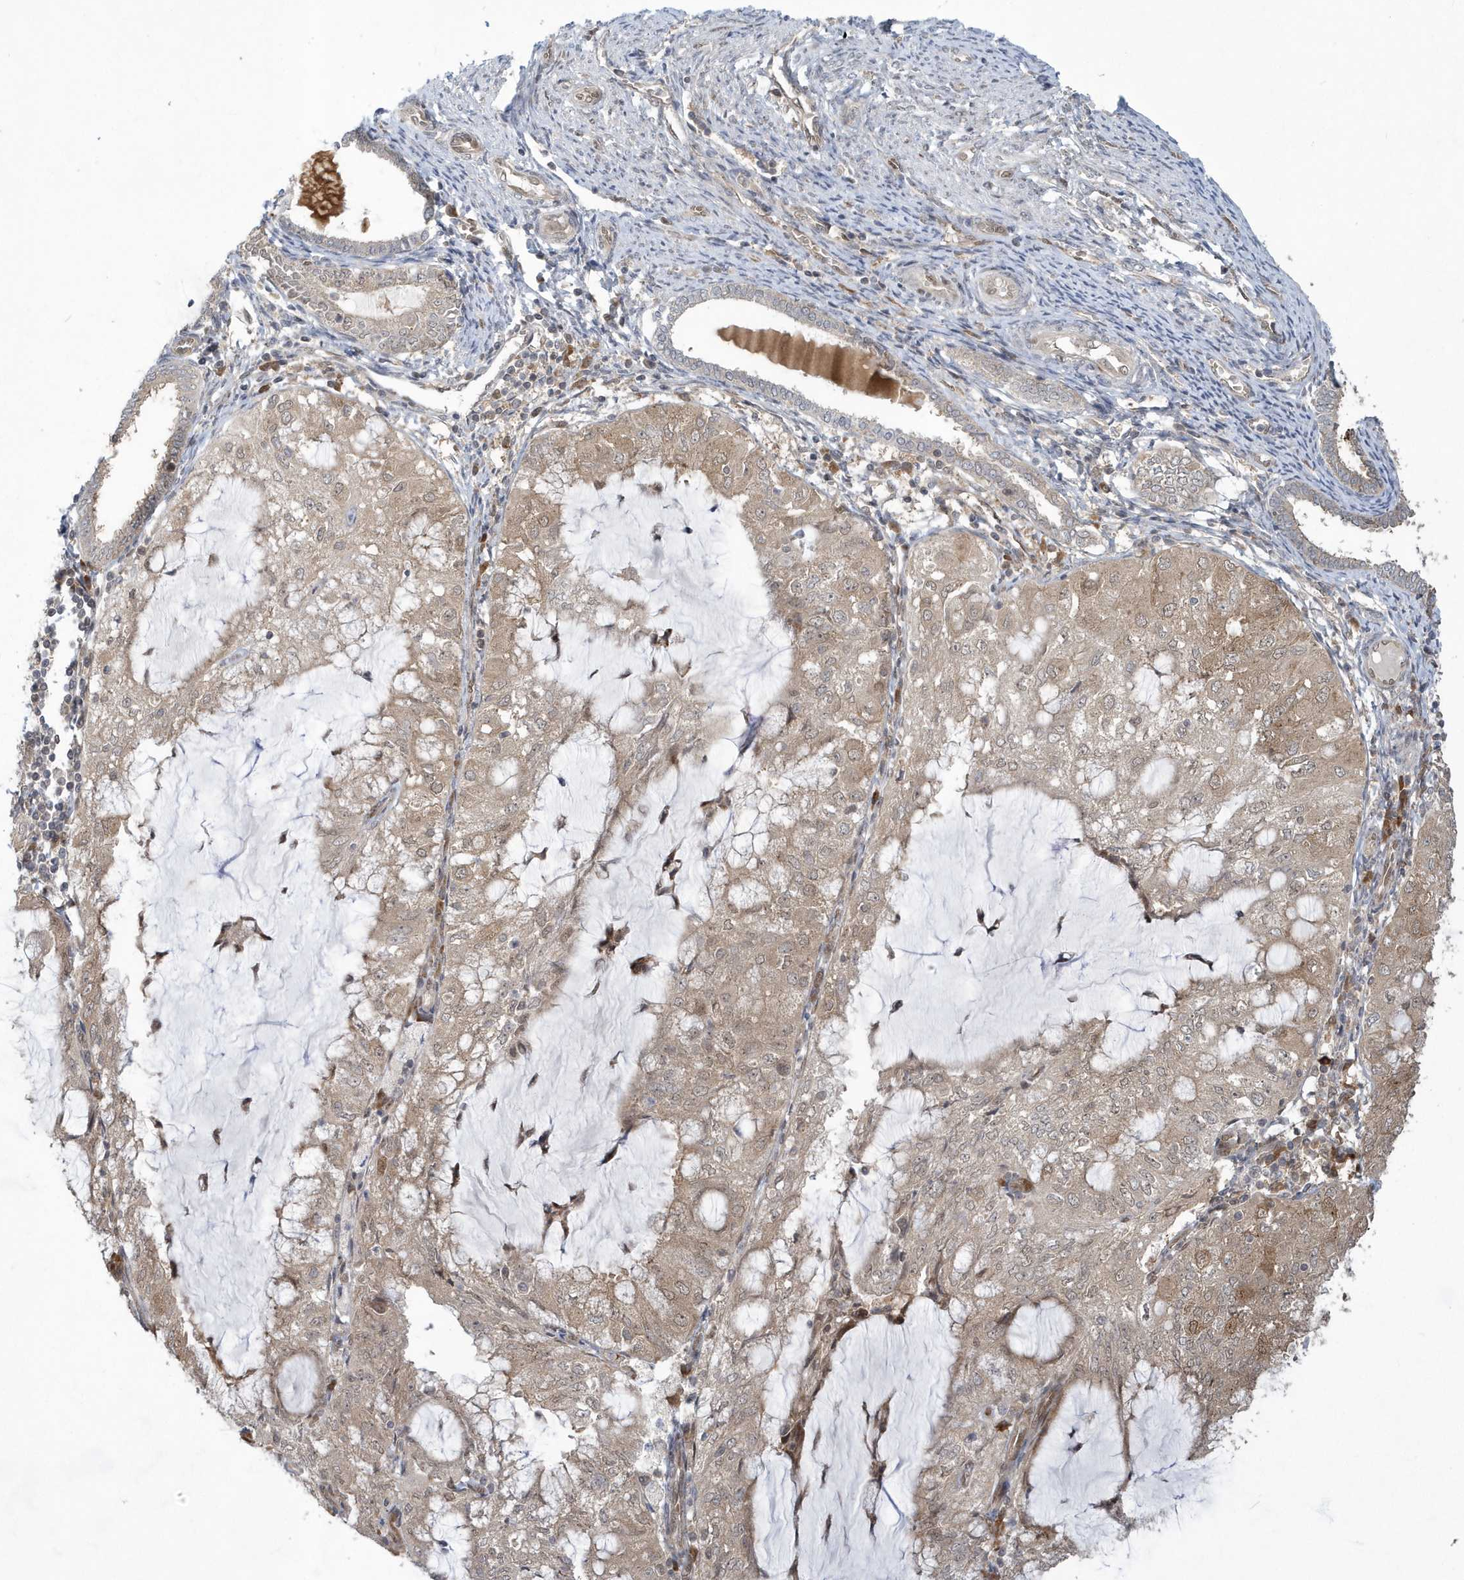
{"staining": {"intensity": "weak", "quantity": "25%-75%", "location": "cytoplasmic/membranous"}, "tissue": "endometrial cancer", "cell_type": "Tumor cells", "image_type": "cancer", "snomed": [{"axis": "morphology", "description": "Adenocarcinoma, NOS"}, {"axis": "topography", "description": "Endometrium"}], "caption": "Brown immunohistochemical staining in endometrial cancer displays weak cytoplasmic/membranous expression in about 25%-75% of tumor cells. The staining is performed using DAB (3,3'-diaminobenzidine) brown chromogen to label protein expression. The nuclei are counter-stained blue using hematoxylin.", "gene": "ATG4A", "patient": {"sex": "female", "age": 81}}